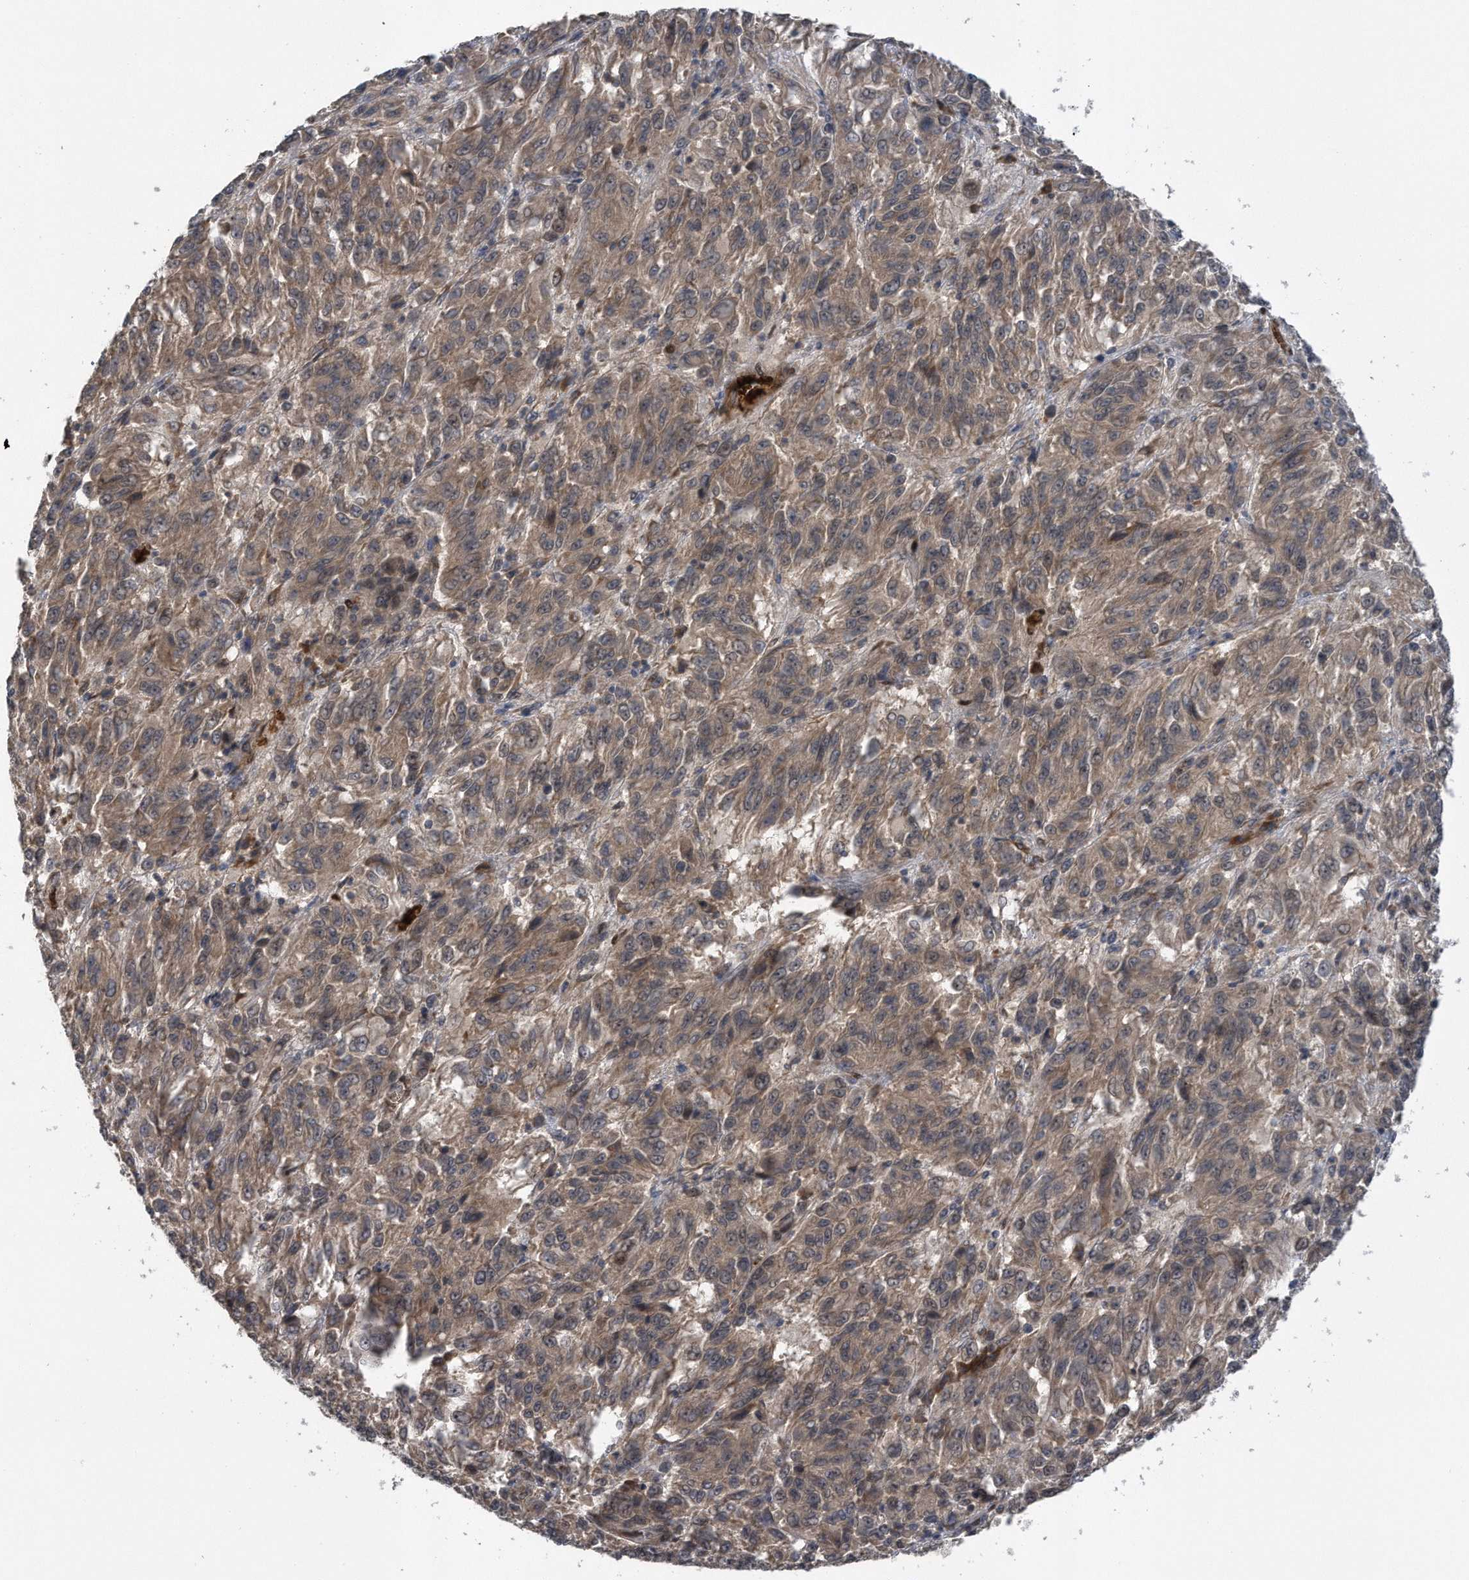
{"staining": {"intensity": "weak", "quantity": ">75%", "location": "cytoplasmic/membranous"}, "tissue": "melanoma", "cell_type": "Tumor cells", "image_type": "cancer", "snomed": [{"axis": "morphology", "description": "Malignant melanoma, Metastatic site"}, {"axis": "topography", "description": "Lung"}], "caption": "Protein staining of malignant melanoma (metastatic site) tissue displays weak cytoplasmic/membranous expression in approximately >75% of tumor cells.", "gene": "ZNF79", "patient": {"sex": "male", "age": 64}}